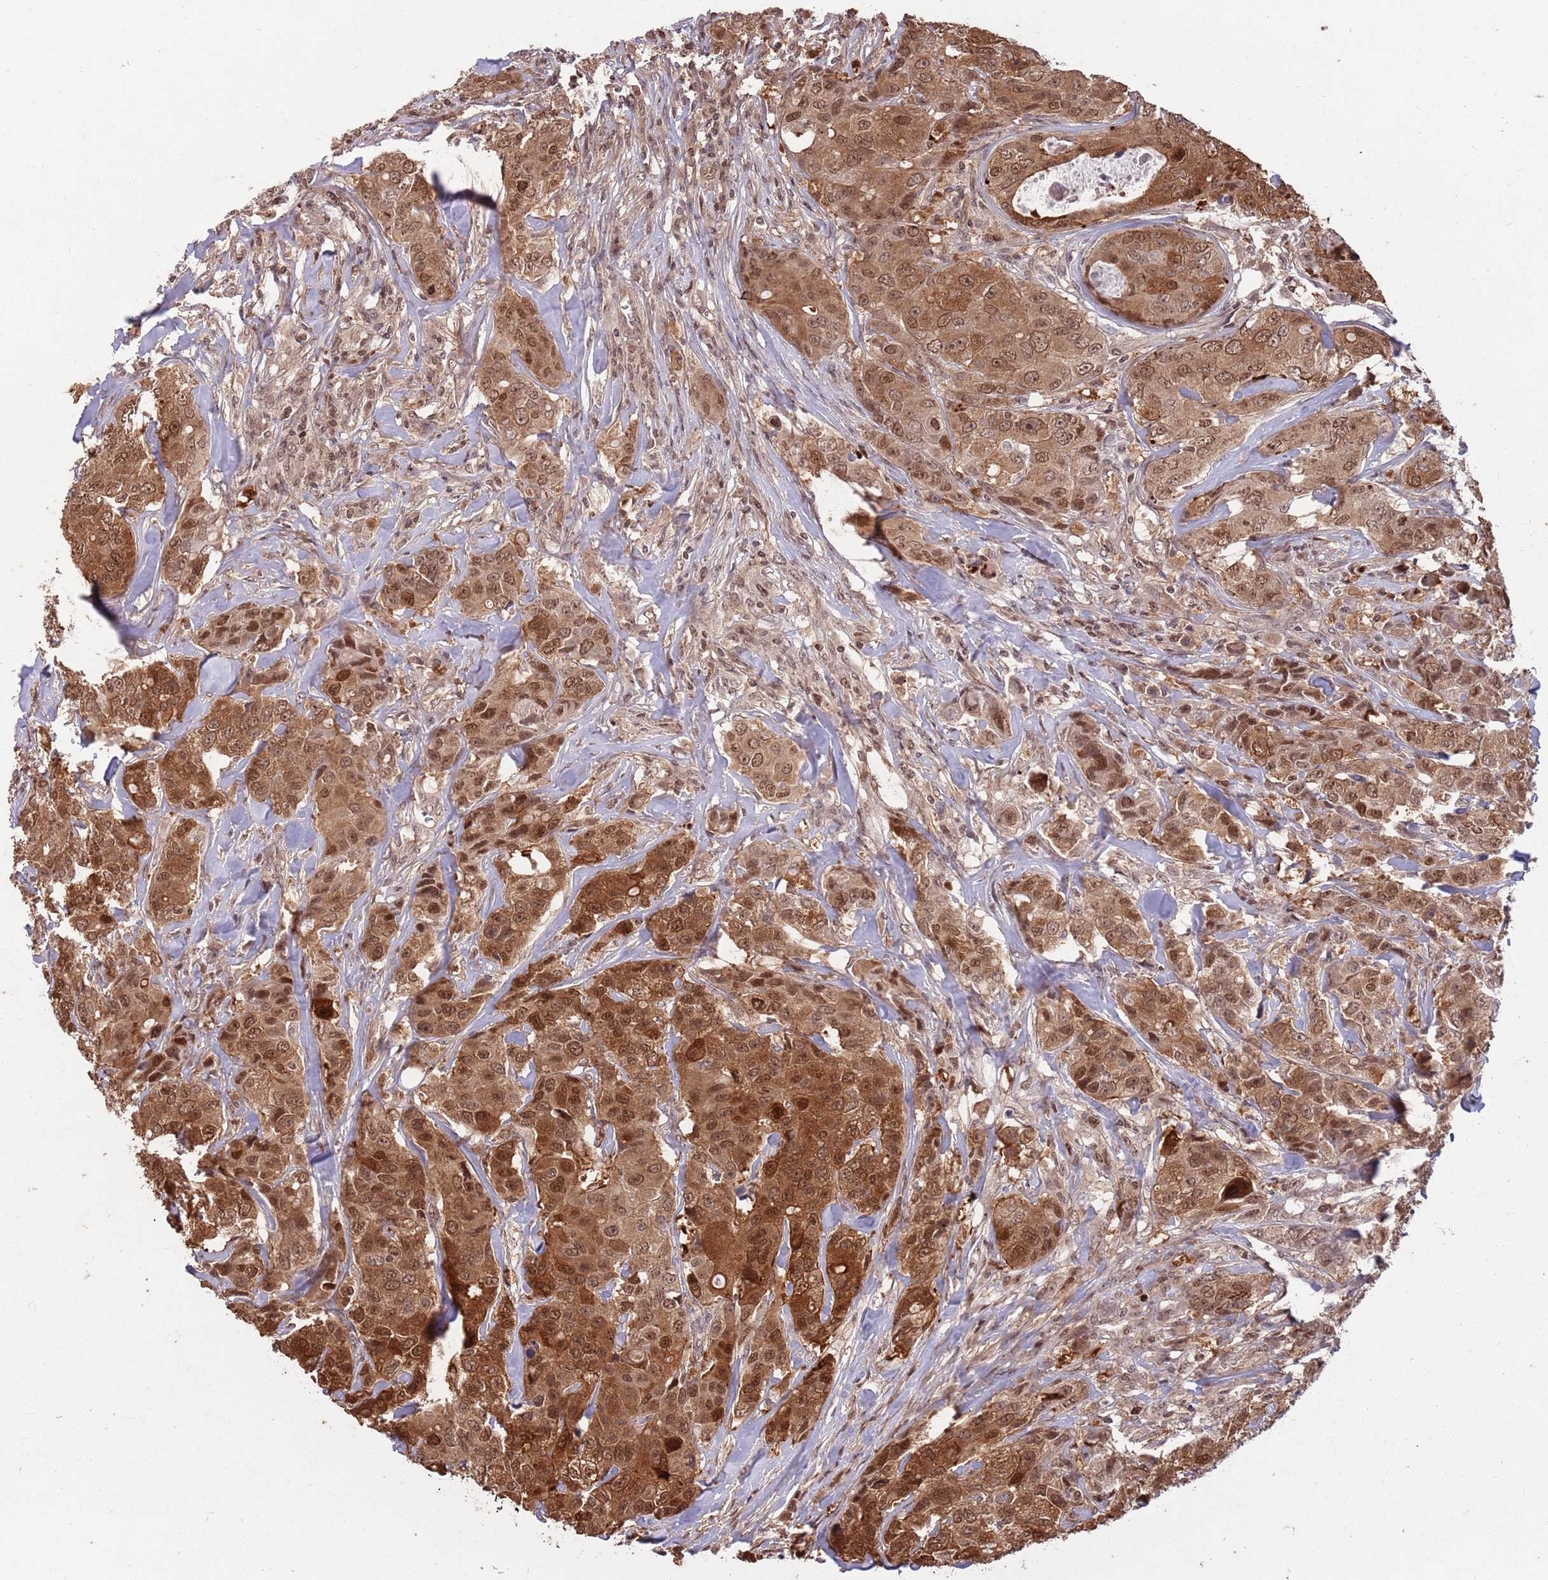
{"staining": {"intensity": "strong", "quantity": ">75%", "location": "cytoplasmic/membranous,nuclear"}, "tissue": "breast cancer", "cell_type": "Tumor cells", "image_type": "cancer", "snomed": [{"axis": "morphology", "description": "Duct carcinoma"}, {"axis": "topography", "description": "Breast"}], "caption": "IHC of human breast cancer (intraductal carcinoma) displays high levels of strong cytoplasmic/membranous and nuclear staining in approximately >75% of tumor cells.", "gene": "SALL1", "patient": {"sex": "female", "age": 43}}